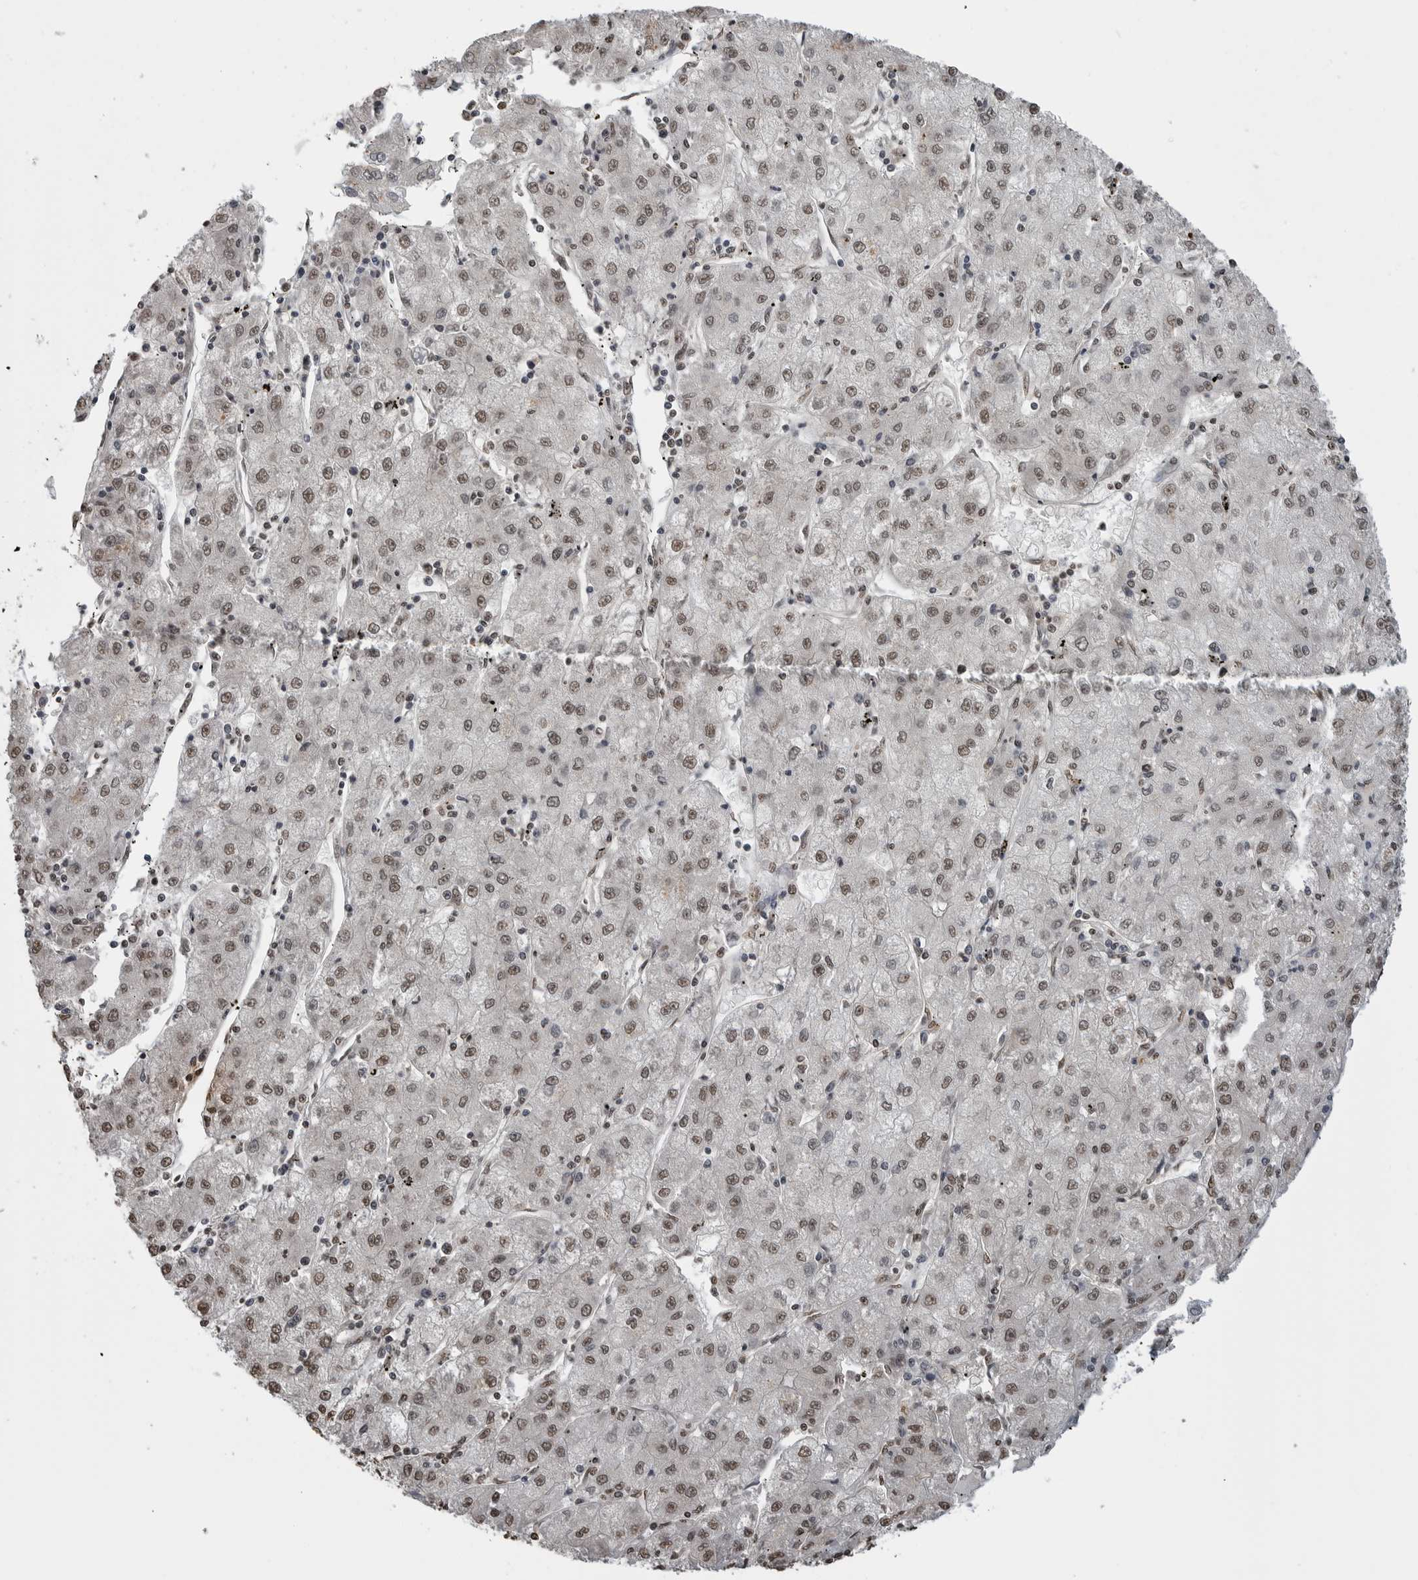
{"staining": {"intensity": "weak", "quantity": ">75%", "location": "nuclear"}, "tissue": "liver cancer", "cell_type": "Tumor cells", "image_type": "cancer", "snomed": [{"axis": "morphology", "description": "Carcinoma, Hepatocellular, NOS"}, {"axis": "topography", "description": "Liver"}], "caption": "DAB immunohistochemical staining of hepatocellular carcinoma (liver) shows weak nuclear protein positivity in approximately >75% of tumor cells. The staining was performed using DAB (3,3'-diaminobenzidine), with brown indicating positive protein expression. Nuclei are stained blue with hematoxylin.", "gene": "SMAD2", "patient": {"sex": "male", "age": 72}}